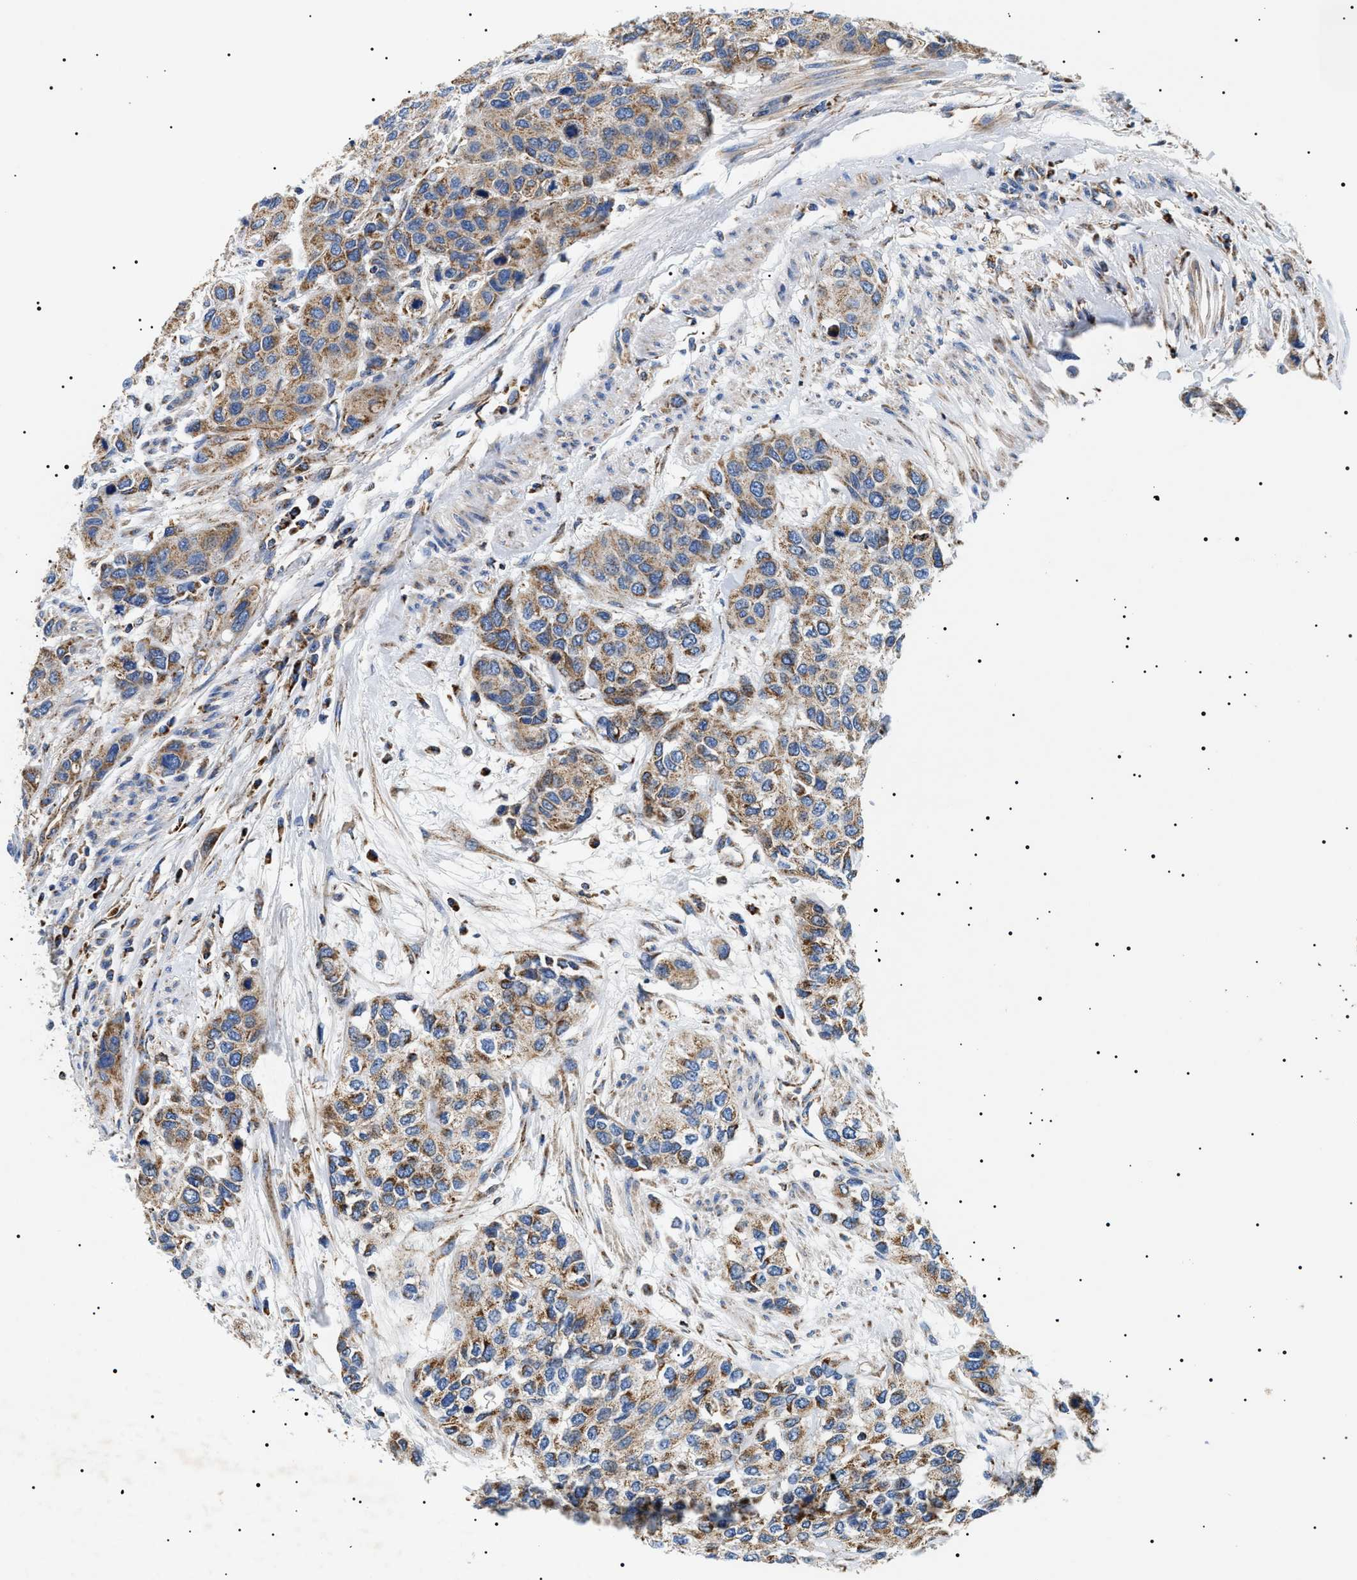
{"staining": {"intensity": "moderate", "quantity": ">75%", "location": "cytoplasmic/membranous"}, "tissue": "urothelial cancer", "cell_type": "Tumor cells", "image_type": "cancer", "snomed": [{"axis": "morphology", "description": "Urothelial carcinoma, High grade"}, {"axis": "topography", "description": "Urinary bladder"}], "caption": "IHC staining of urothelial carcinoma (high-grade), which displays medium levels of moderate cytoplasmic/membranous expression in about >75% of tumor cells indicating moderate cytoplasmic/membranous protein staining. The staining was performed using DAB (3,3'-diaminobenzidine) (brown) for protein detection and nuclei were counterstained in hematoxylin (blue).", "gene": "OXSM", "patient": {"sex": "female", "age": 56}}